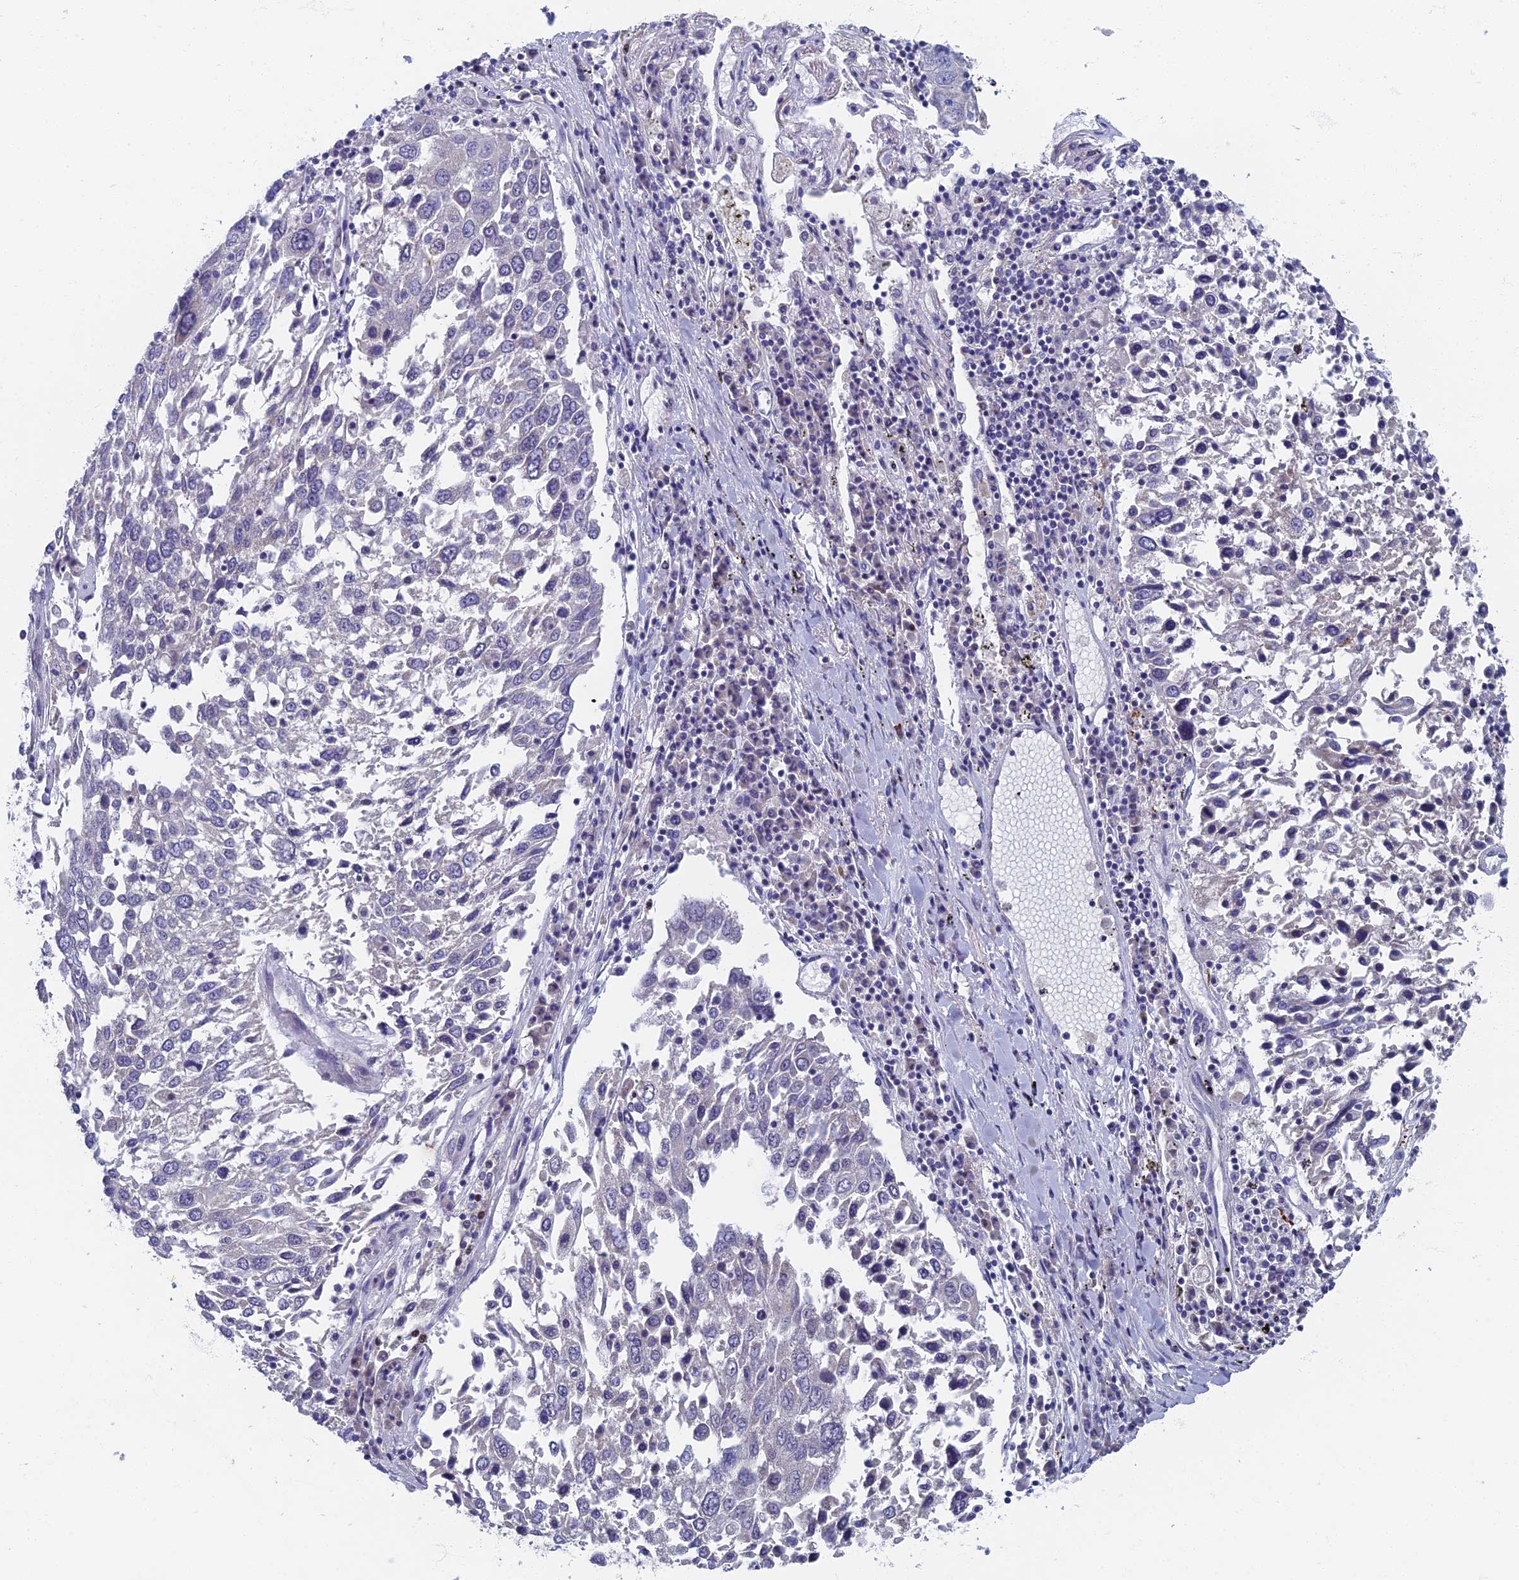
{"staining": {"intensity": "negative", "quantity": "none", "location": "none"}, "tissue": "lung cancer", "cell_type": "Tumor cells", "image_type": "cancer", "snomed": [{"axis": "morphology", "description": "Squamous cell carcinoma, NOS"}, {"axis": "topography", "description": "Lung"}], "caption": "IHC of lung cancer reveals no expression in tumor cells. Brightfield microscopy of IHC stained with DAB (brown) and hematoxylin (blue), captured at high magnification.", "gene": "SPIN4", "patient": {"sex": "male", "age": 65}}